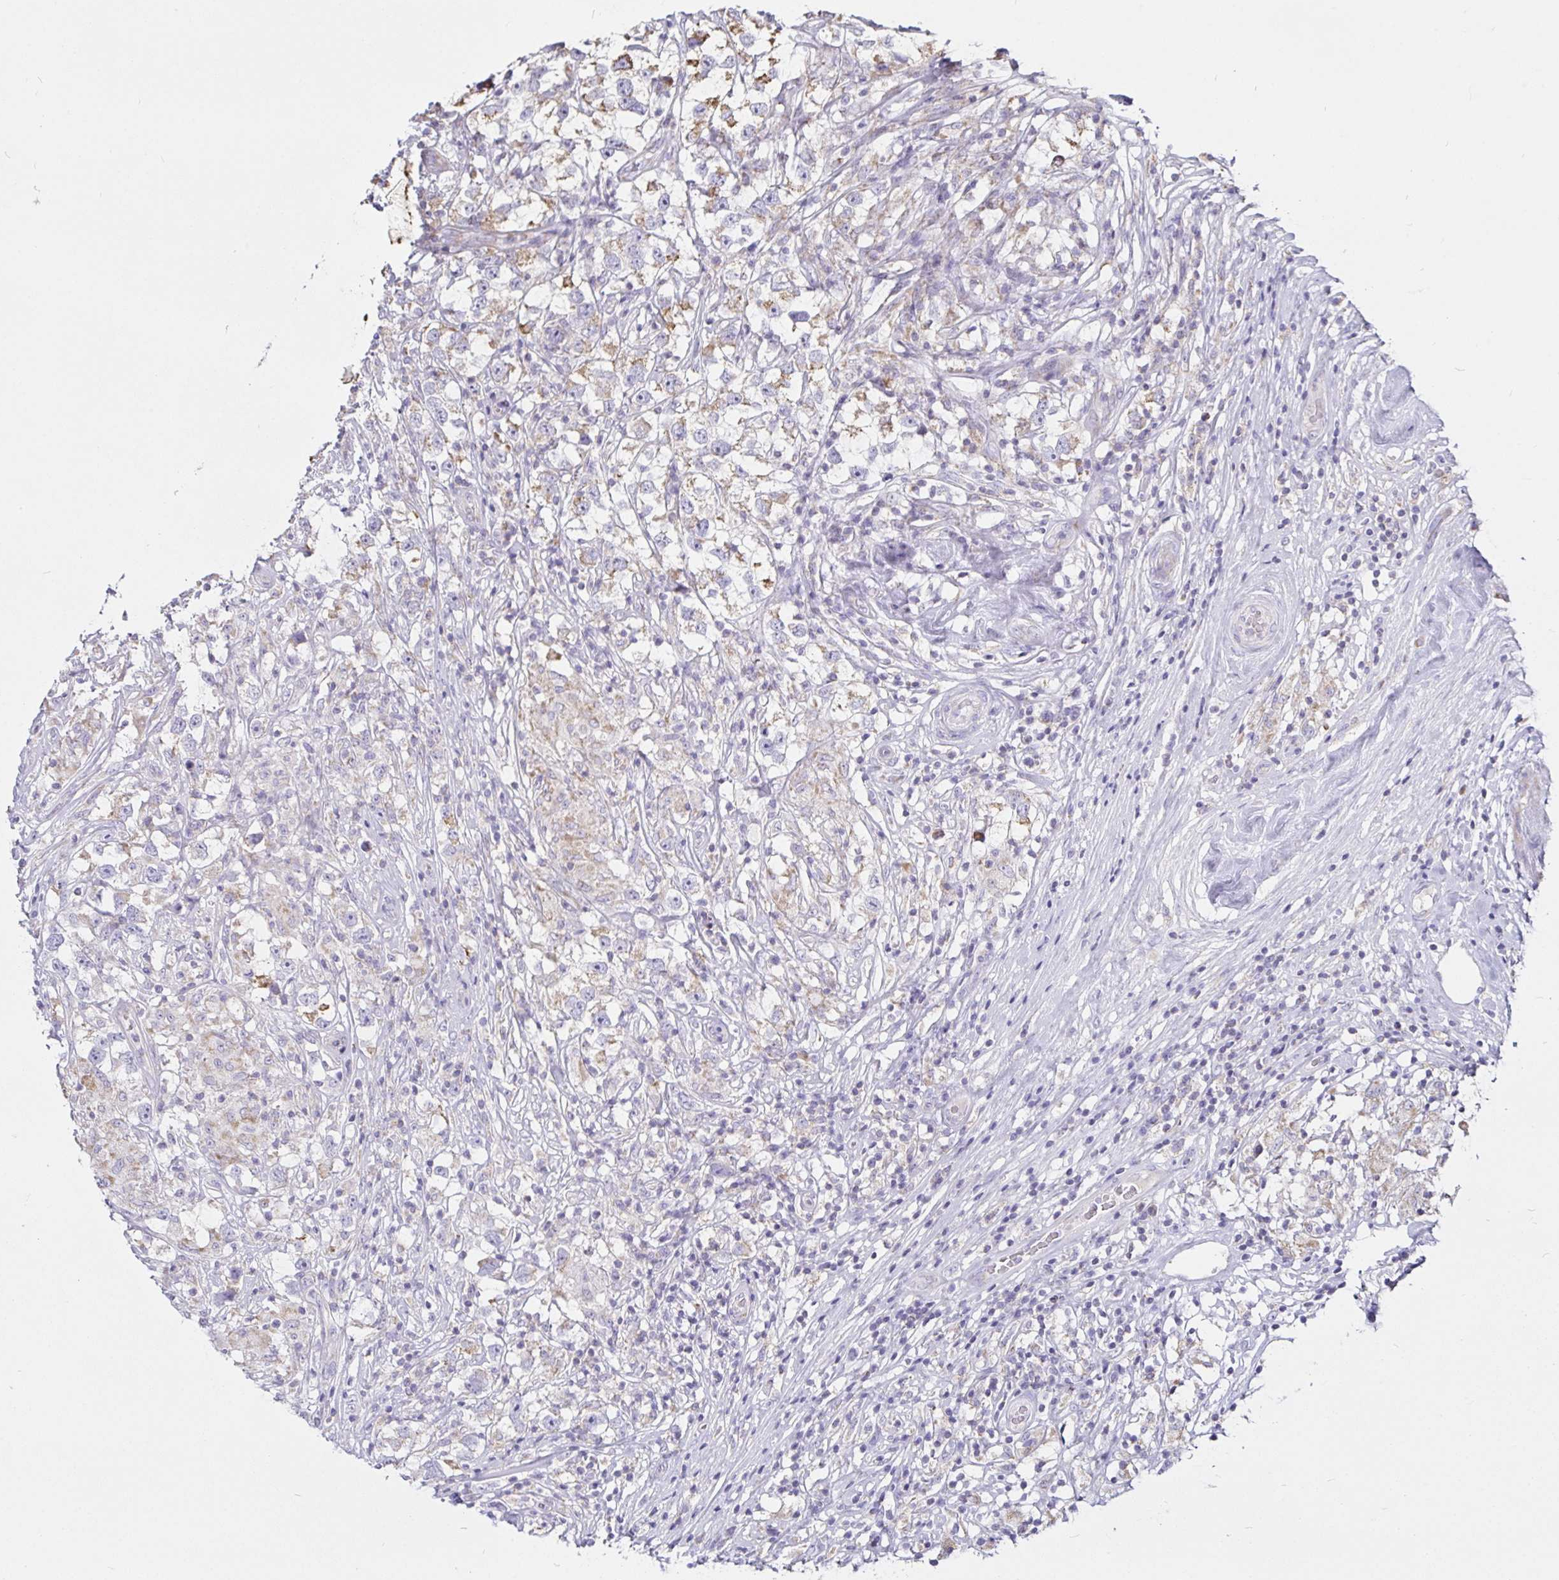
{"staining": {"intensity": "weak", "quantity": "25%-75%", "location": "cytoplasmic/membranous"}, "tissue": "testis cancer", "cell_type": "Tumor cells", "image_type": "cancer", "snomed": [{"axis": "morphology", "description": "Seminoma, NOS"}, {"axis": "topography", "description": "Testis"}], "caption": "DAB (3,3'-diaminobenzidine) immunohistochemical staining of testis cancer reveals weak cytoplasmic/membranous protein staining in approximately 25%-75% of tumor cells. The protein of interest is shown in brown color, while the nuclei are stained blue.", "gene": "PGAM2", "patient": {"sex": "male", "age": 46}}